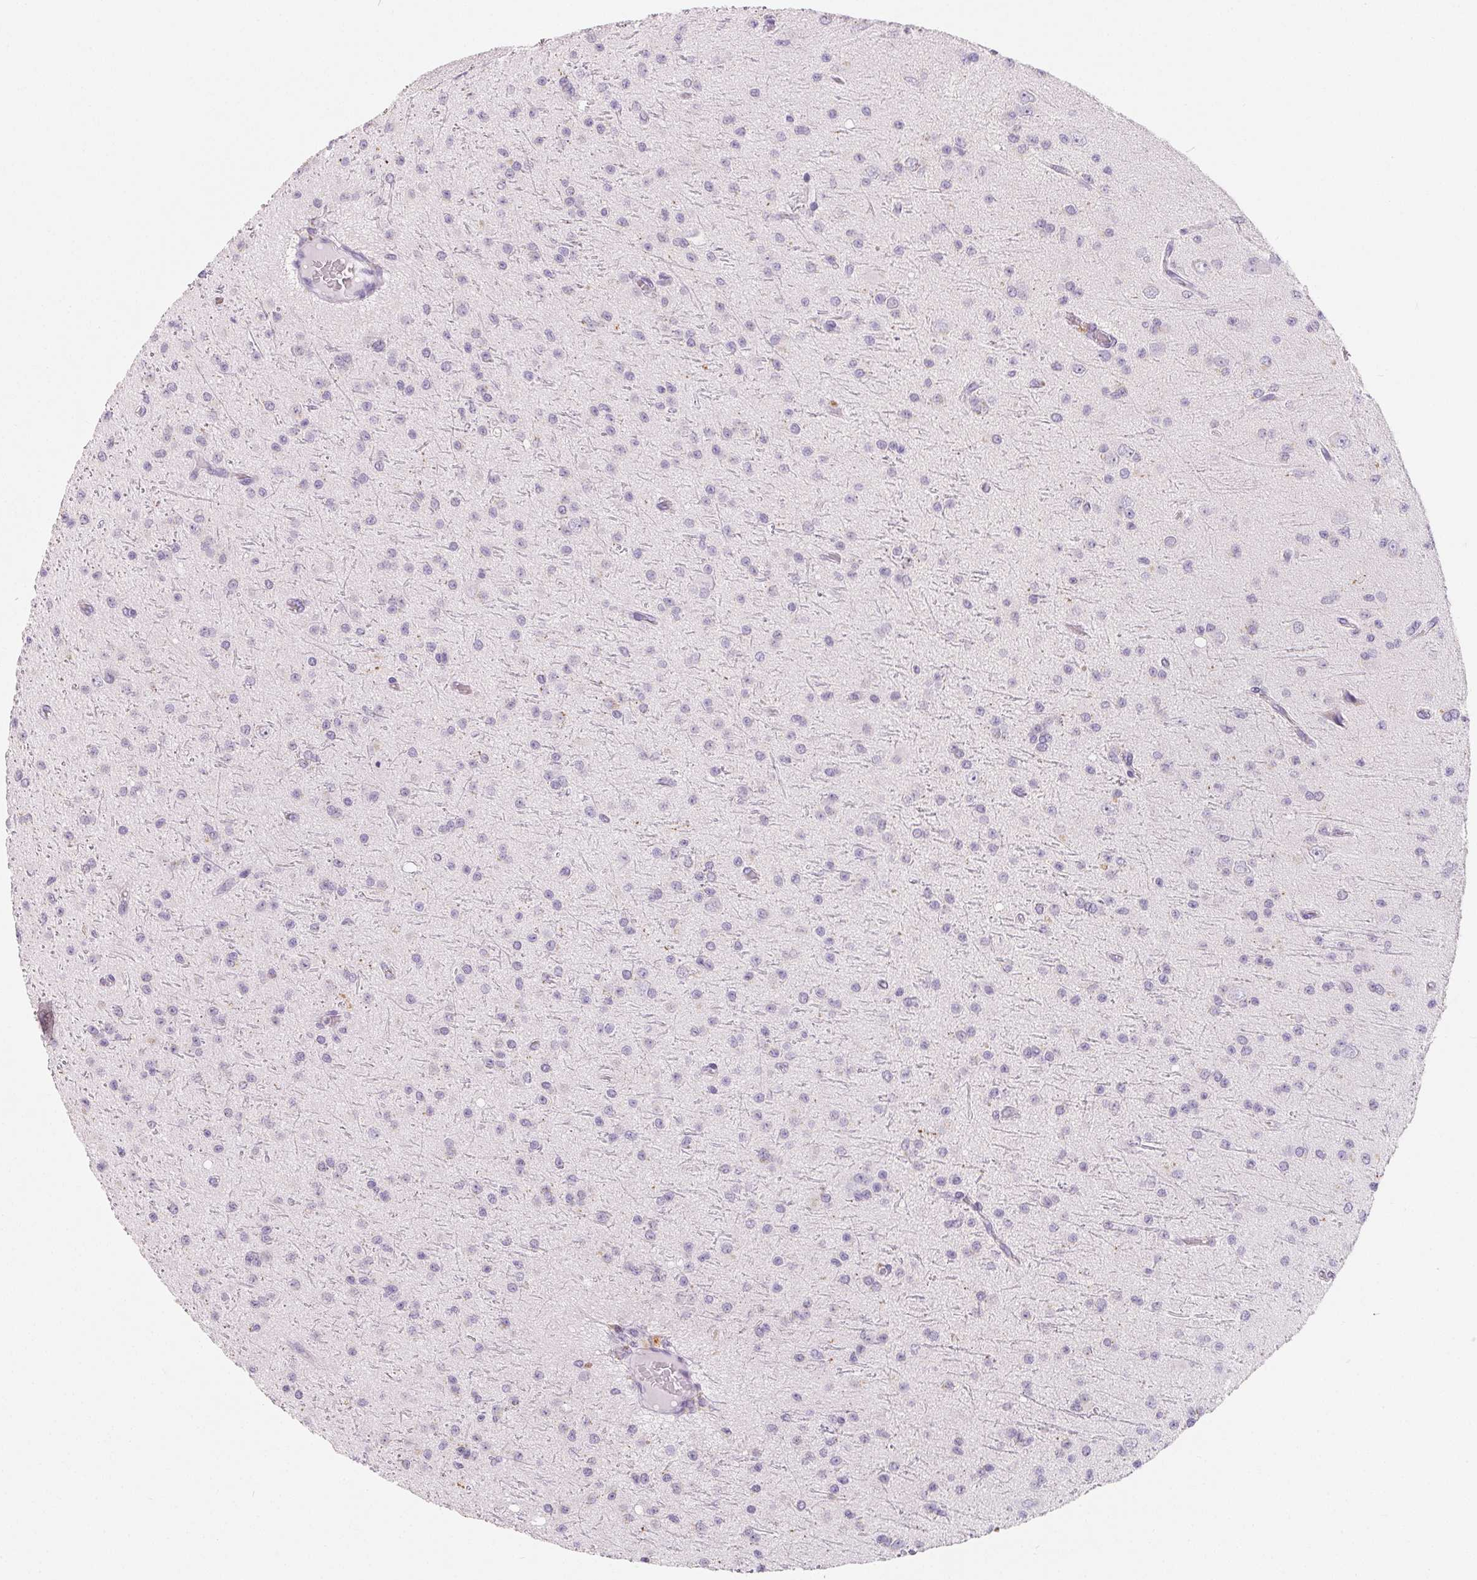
{"staining": {"intensity": "negative", "quantity": "none", "location": "none"}, "tissue": "glioma", "cell_type": "Tumor cells", "image_type": "cancer", "snomed": [{"axis": "morphology", "description": "Glioma, malignant, Low grade"}, {"axis": "topography", "description": "Brain"}], "caption": "Immunohistochemical staining of glioma demonstrates no significant positivity in tumor cells. (Brightfield microscopy of DAB (3,3'-diaminobenzidine) IHC at high magnification).", "gene": "SPACA5B", "patient": {"sex": "male", "age": 27}}